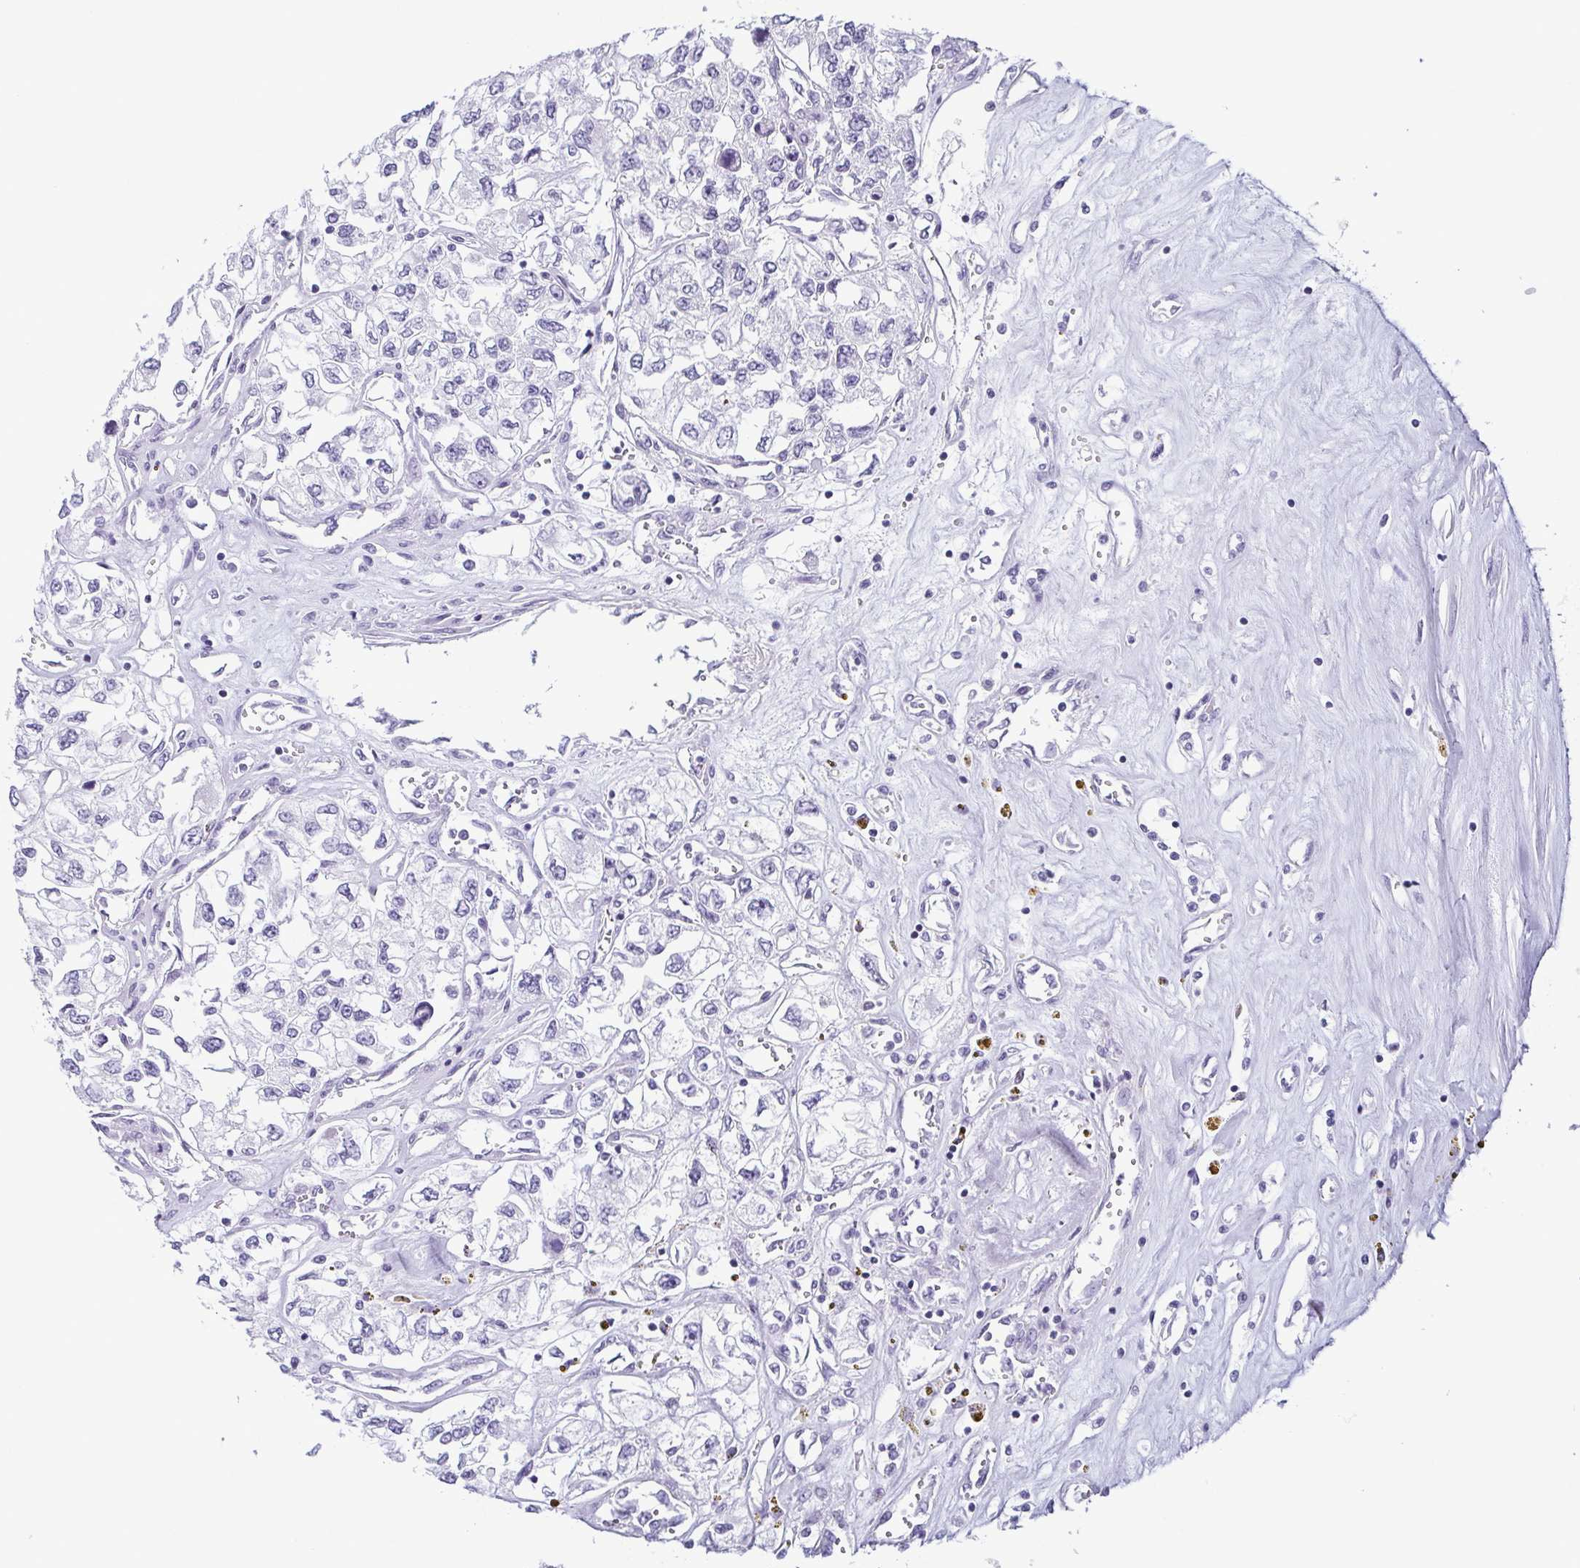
{"staining": {"intensity": "negative", "quantity": "none", "location": "none"}, "tissue": "renal cancer", "cell_type": "Tumor cells", "image_type": "cancer", "snomed": [{"axis": "morphology", "description": "Adenocarcinoma, NOS"}, {"axis": "topography", "description": "Kidney"}], "caption": "An immunohistochemistry (IHC) micrograph of renal cancer (adenocarcinoma) is shown. There is no staining in tumor cells of renal cancer (adenocarcinoma).", "gene": "KRT78", "patient": {"sex": "female", "age": 59}}